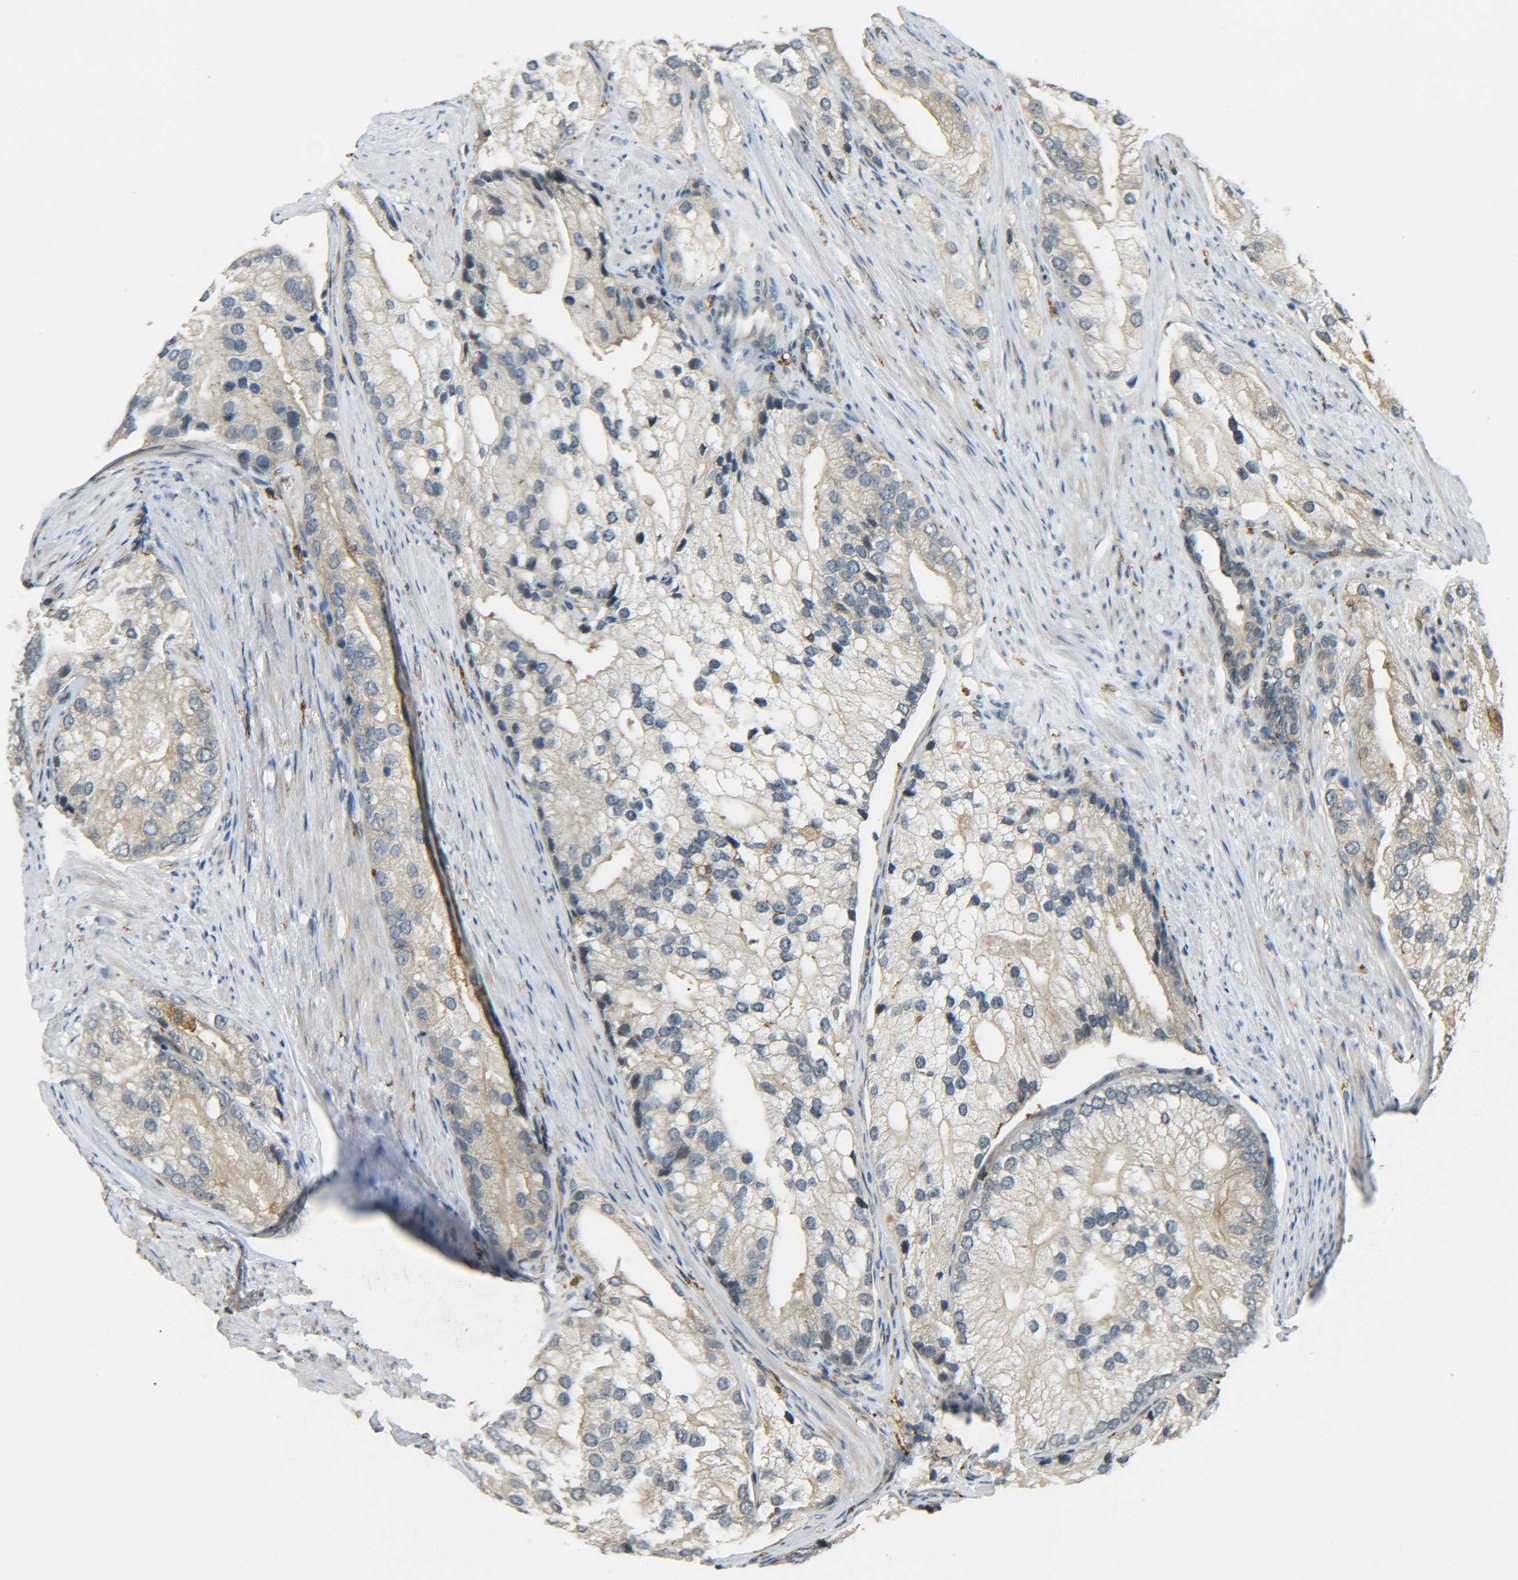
{"staining": {"intensity": "weak", "quantity": ">75%", "location": "cytoplasmic/membranous"}, "tissue": "prostate cancer", "cell_type": "Tumor cells", "image_type": "cancer", "snomed": [{"axis": "morphology", "description": "Adenocarcinoma, Low grade"}, {"axis": "topography", "description": "Prostate"}], "caption": "Immunohistochemistry (IHC) micrograph of neoplastic tissue: human prostate cancer stained using IHC demonstrates low levels of weak protein expression localized specifically in the cytoplasmic/membranous of tumor cells, appearing as a cytoplasmic/membranous brown color.", "gene": "DAB2", "patient": {"sex": "male", "age": 69}}